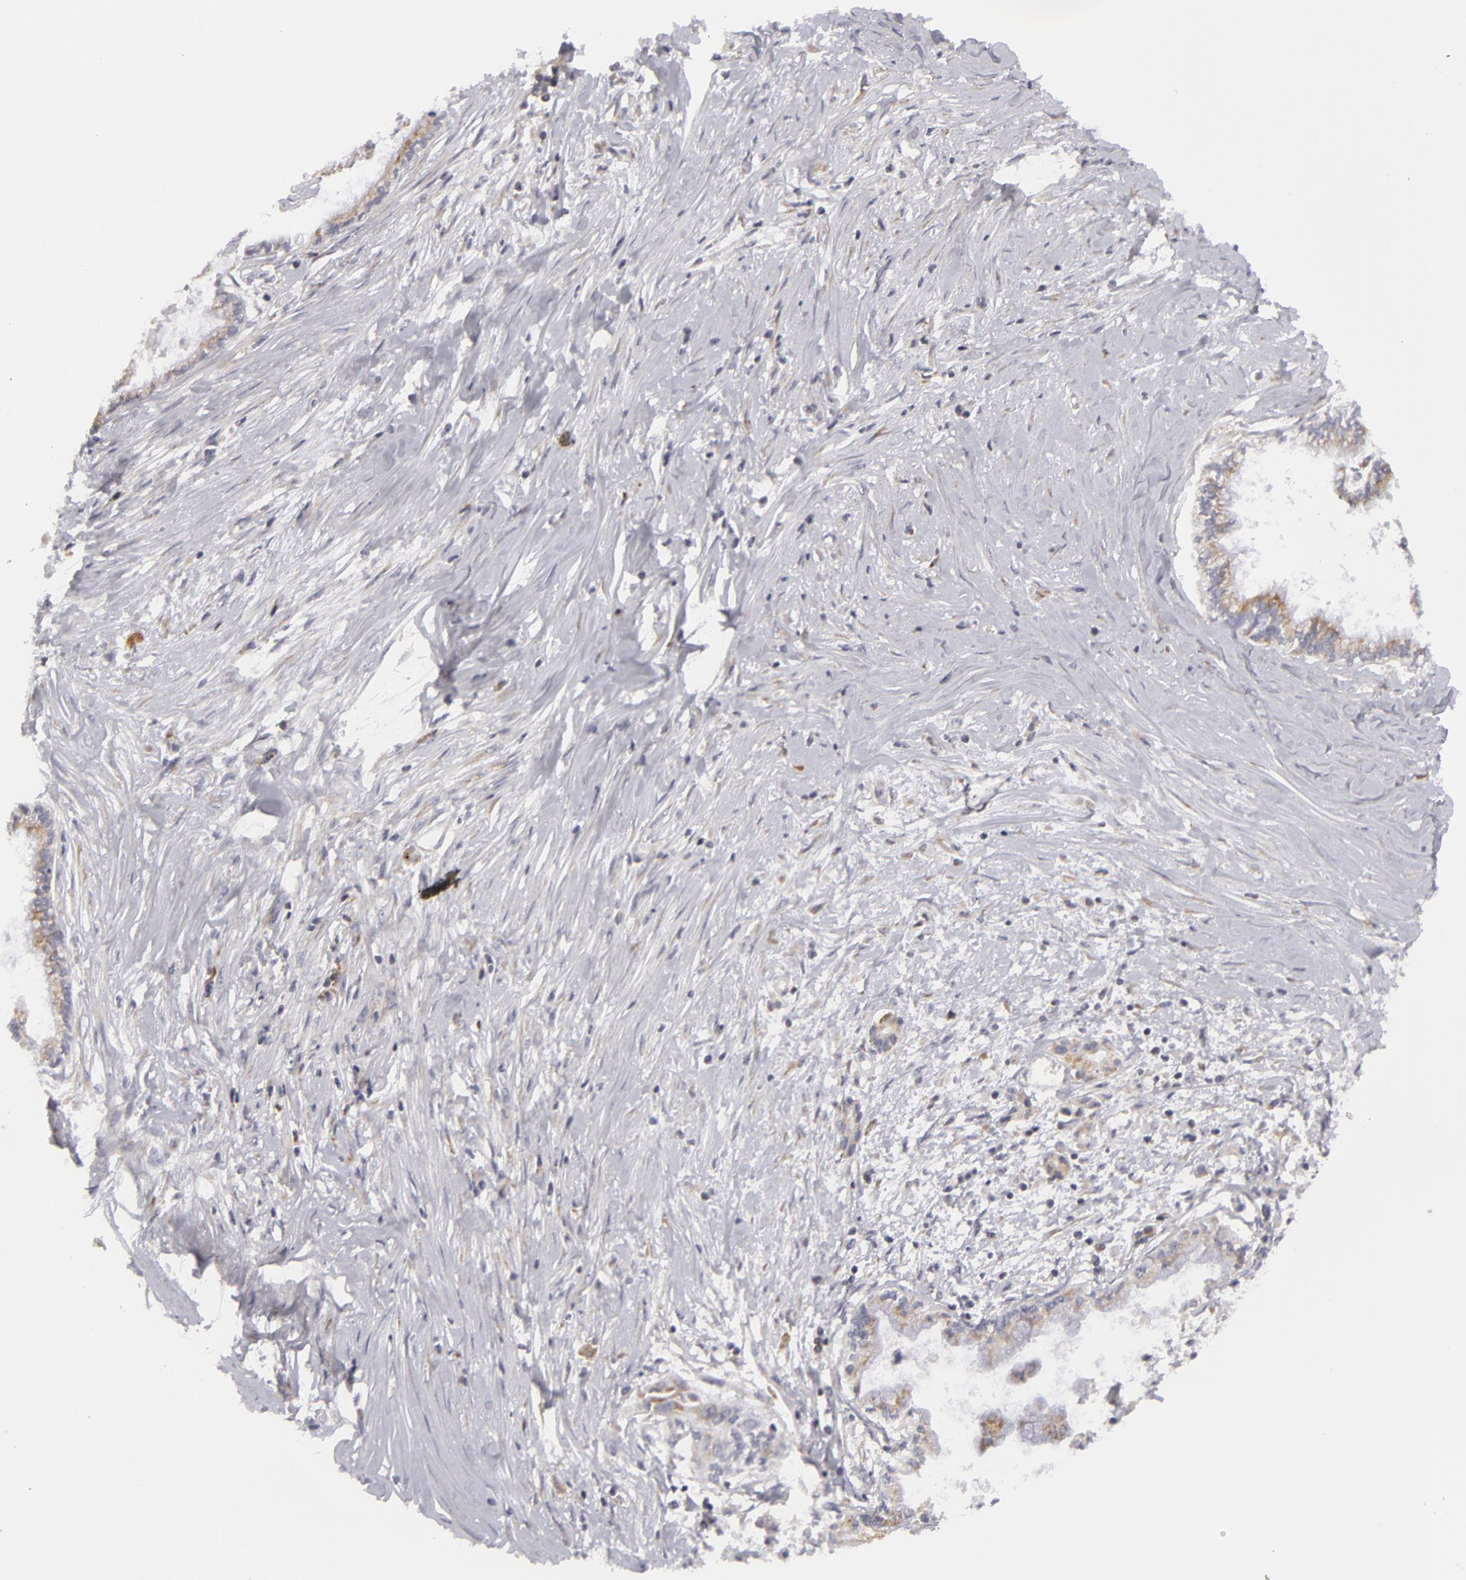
{"staining": {"intensity": "weak", "quantity": ">75%", "location": "cytoplasmic/membranous"}, "tissue": "pancreatic cancer", "cell_type": "Tumor cells", "image_type": "cancer", "snomed": [{"axis": "morphology", "description": "Adenocarcinoma, NOS"}, {"axis": "topography", "description": "Pancreas"}], "caption": "Pancreatic cancer (adenocarcinoma) tissue reveals weak cytoplasmic/membranous expression in about >75% of tumor cells", "gene": "ATP2B3", "patient": {"sex": "female", "age": 64}}